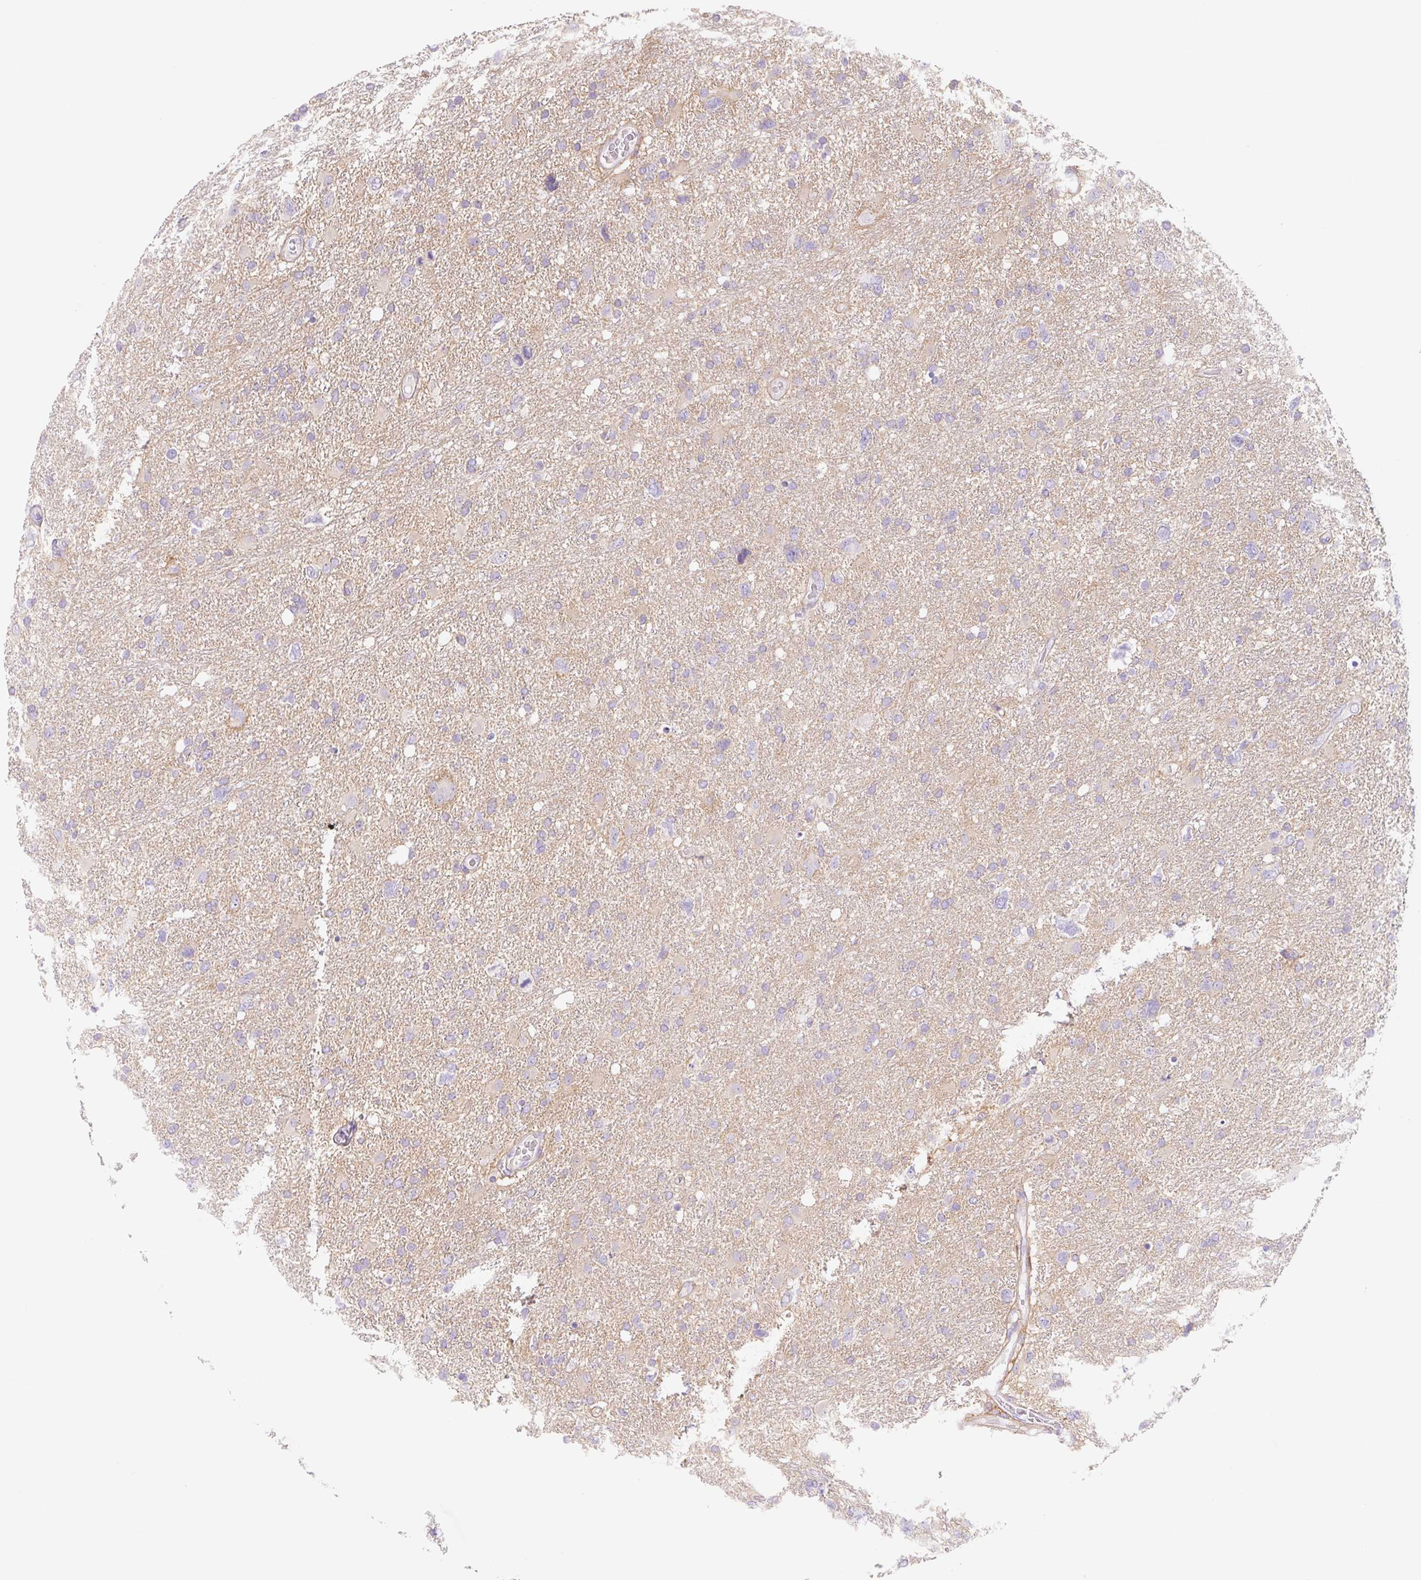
{"staining": {"intensity": "negative", "quantity": "none", "location": "none"}, "tissue": "glioma", "cell_type": "Tumor cells", "image_type": "cancer", "snomed": [{"axis": "morphology", "description": "Glioma, malignant, High grade"}, {"axis": "topography", "description": "Brain"}], "caption": "Immunohistochemistry (IHC) histopathology image of human glioma stained for a protein (brown), which shows no expression in tumor cells.", "gene": "LYVE1", "patient": {"sex": "male", "age": 61}}